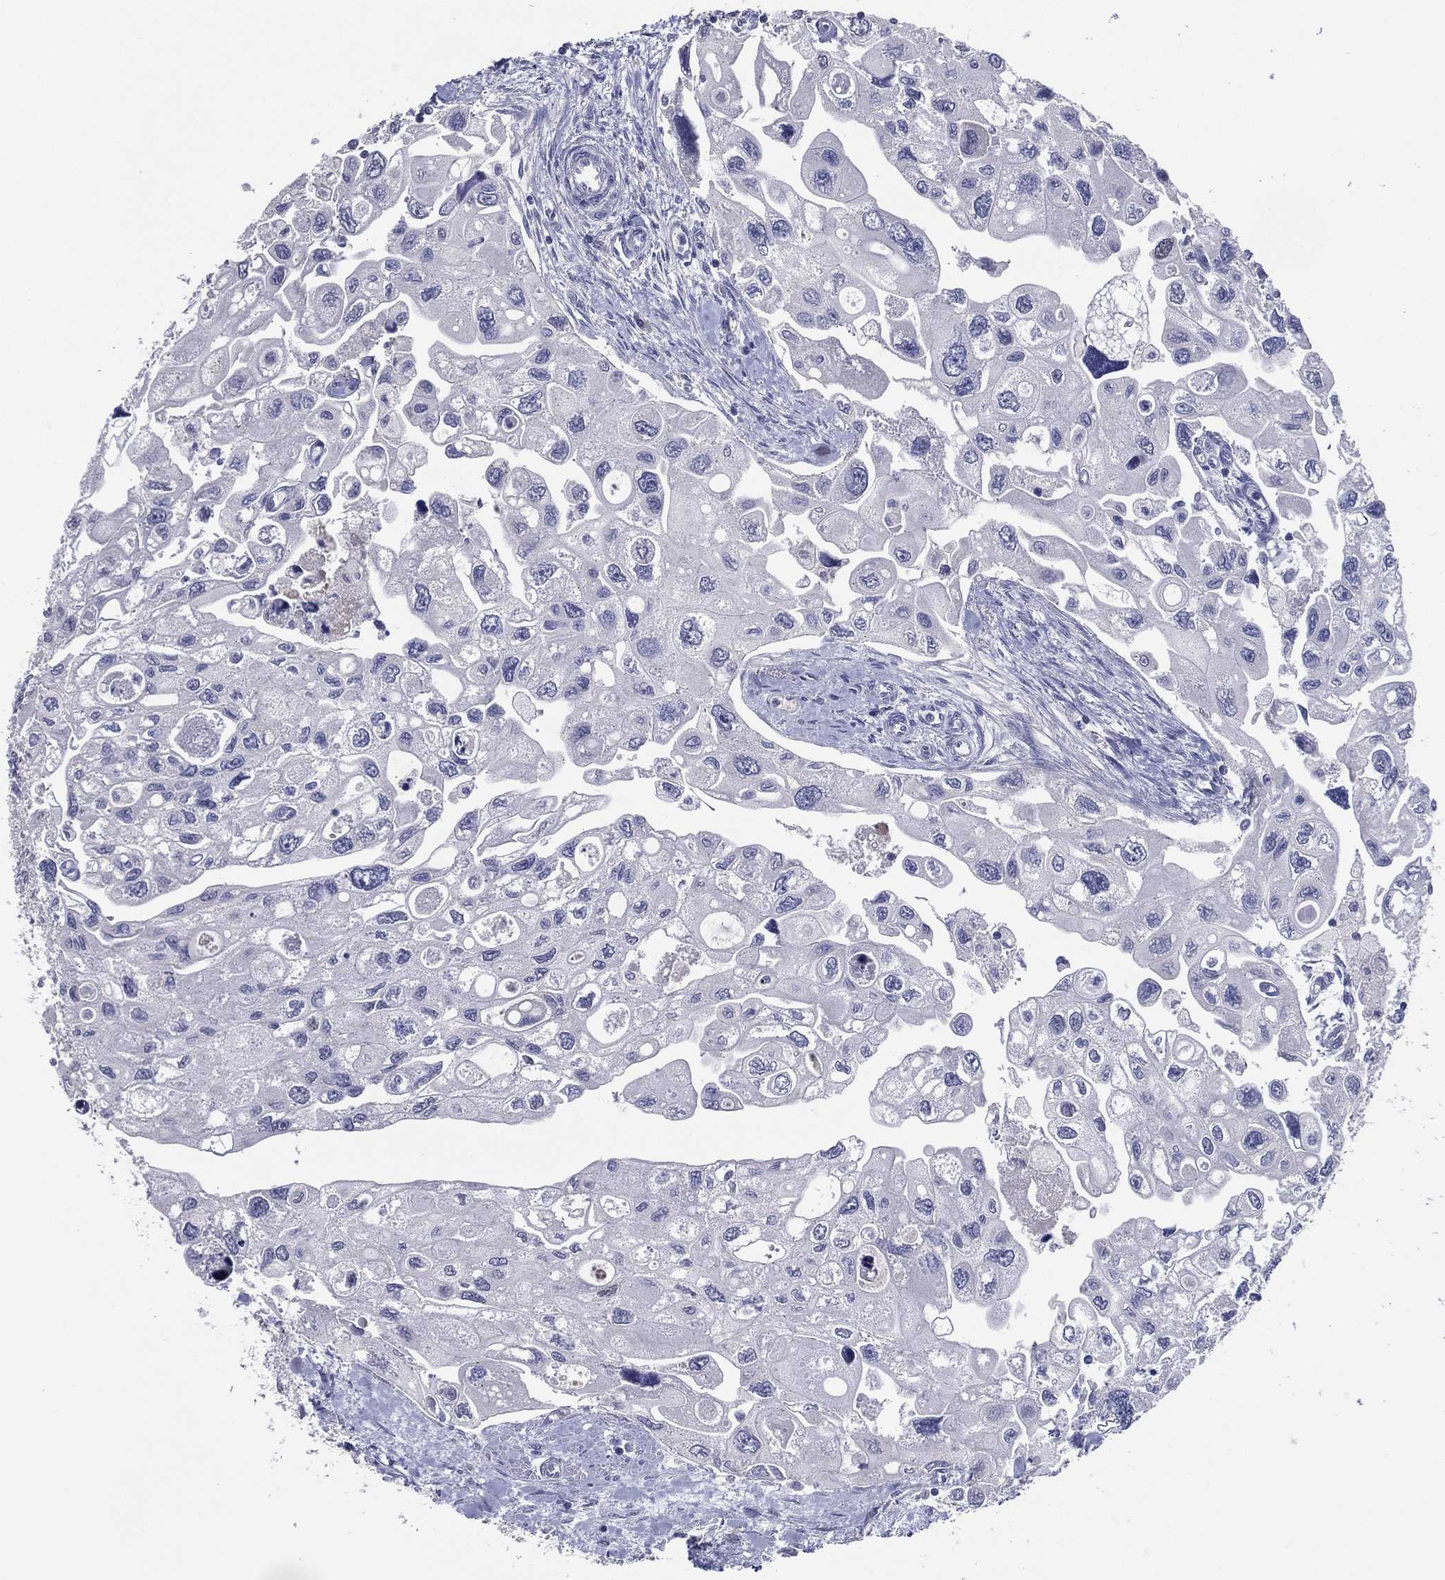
{"staining": {"intensity": "negative", "quantity": "none", "location": "none"}, "tissue": "urothelial cancer", "cell_type": "Tumor cells", "image_type": "cancer", "snomed": [{"axis": "morphology", "description": "Urothelial carcinoma, High grade"}, {"axis": "topography", "description": "Urinary bladder"}], "caption": "Immunohistochemistry micrograph of high-grade urothelial carcinoma stained for a protein (brown), which reveals no expression in tumor cells.", "gene": "TFAP2A", "patient": {"sex": "male", "age": 59}}